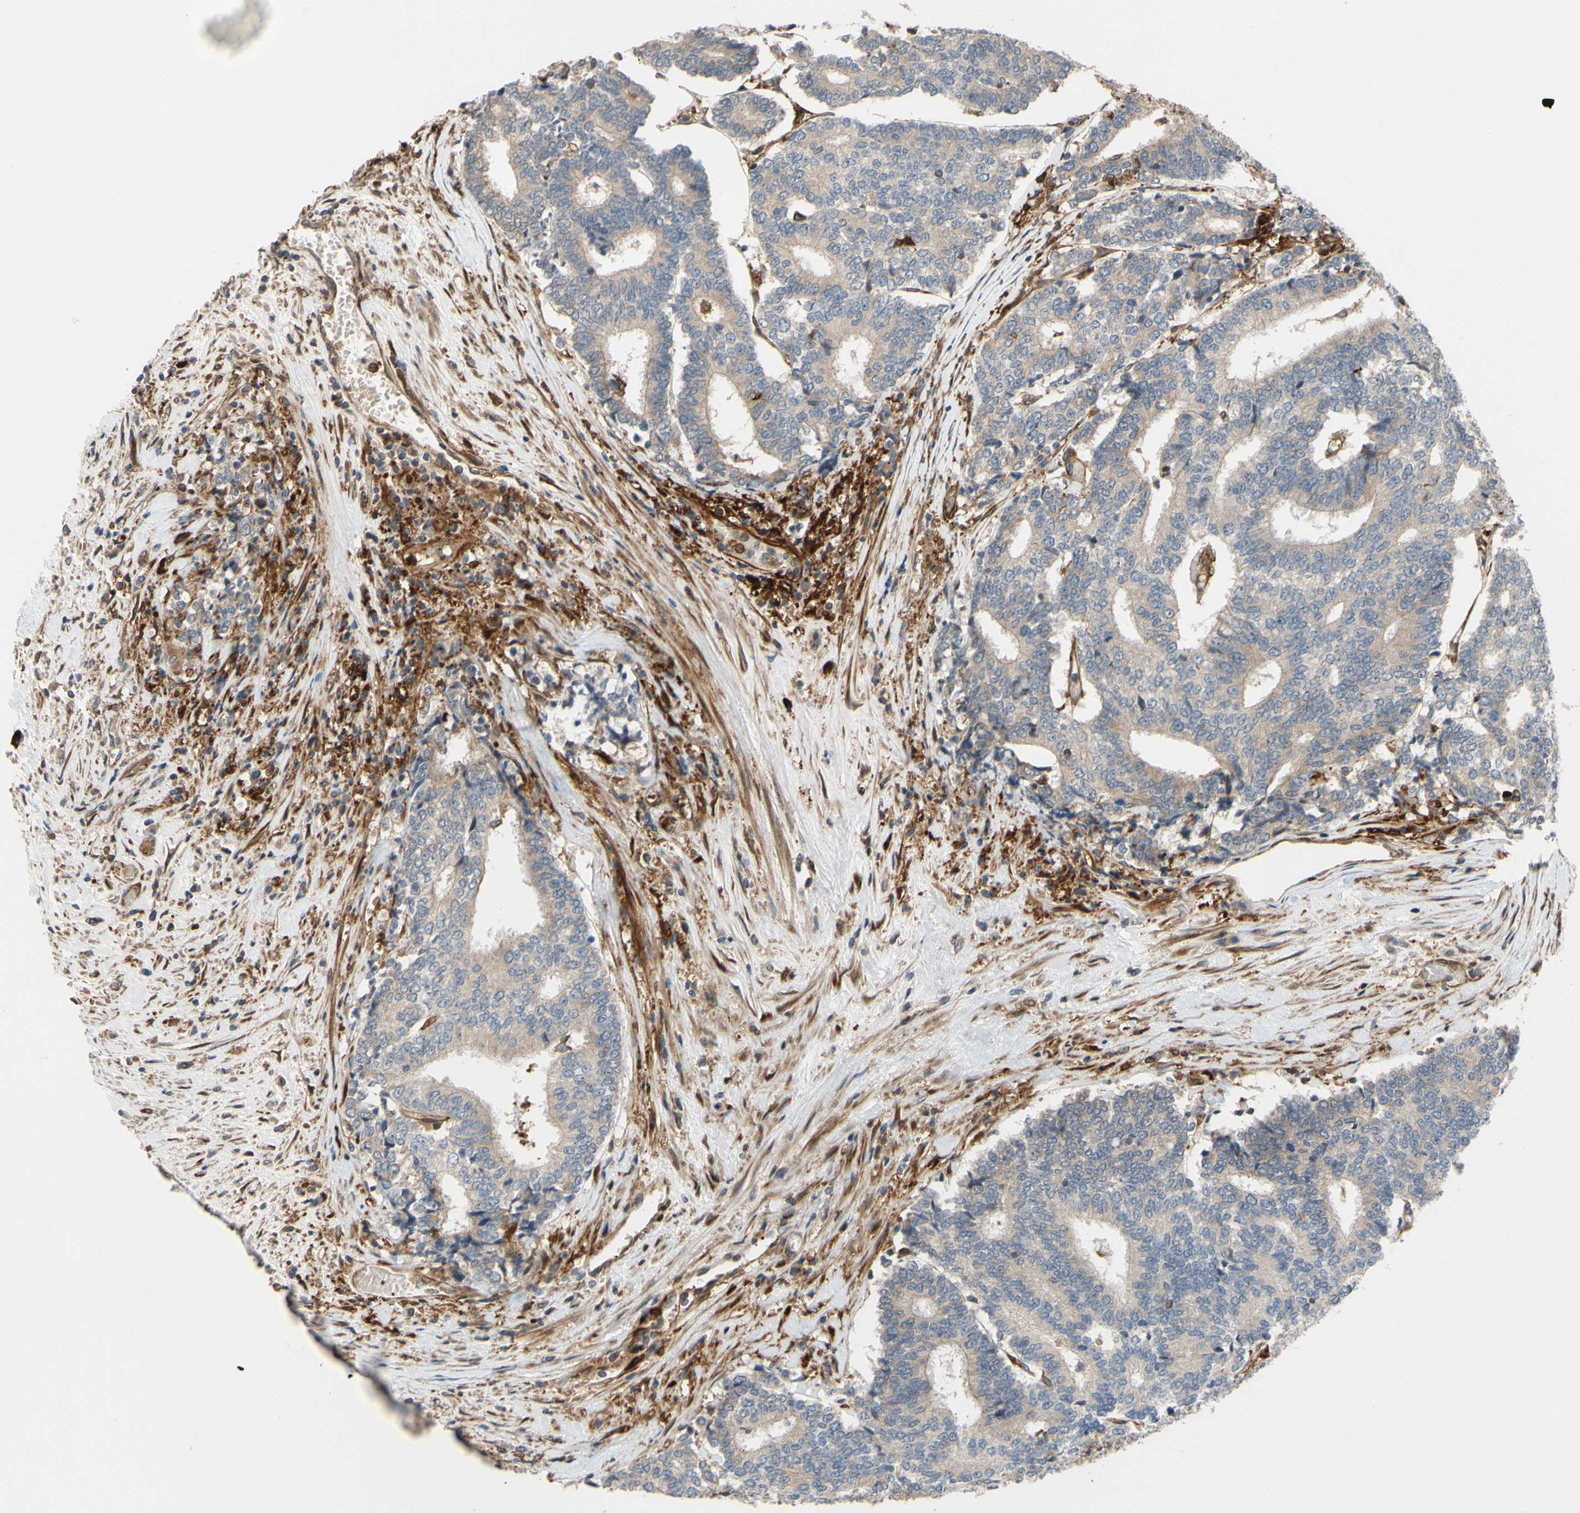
{"staining": {"intensity": "weak", "quantity": ">75%", "location": "cytoplasmic/membranous"}, "tissue": "prostate cancer", "cell_type": "Tumor cells", "image_type": "cancer", "snomed": [{"axis": "morphology", "description": "Normal tissue, NOS"}, {"axis": "morphology", "description": "Adenocarcinoma, High grade"}, {"axis": "topography", "description": "Prostate"}, {"axis": "topography", "description": "Seminal veicle"}], "caption": "Protein expression analysis of prostate cancer (adenocarcinoma (high-grade)) displays weak cytoplasmic/membranous expression in approximately >75% of tumor cells.", "gene": "SPTLC1", "patient": {"sex": "male", "age": 55}}